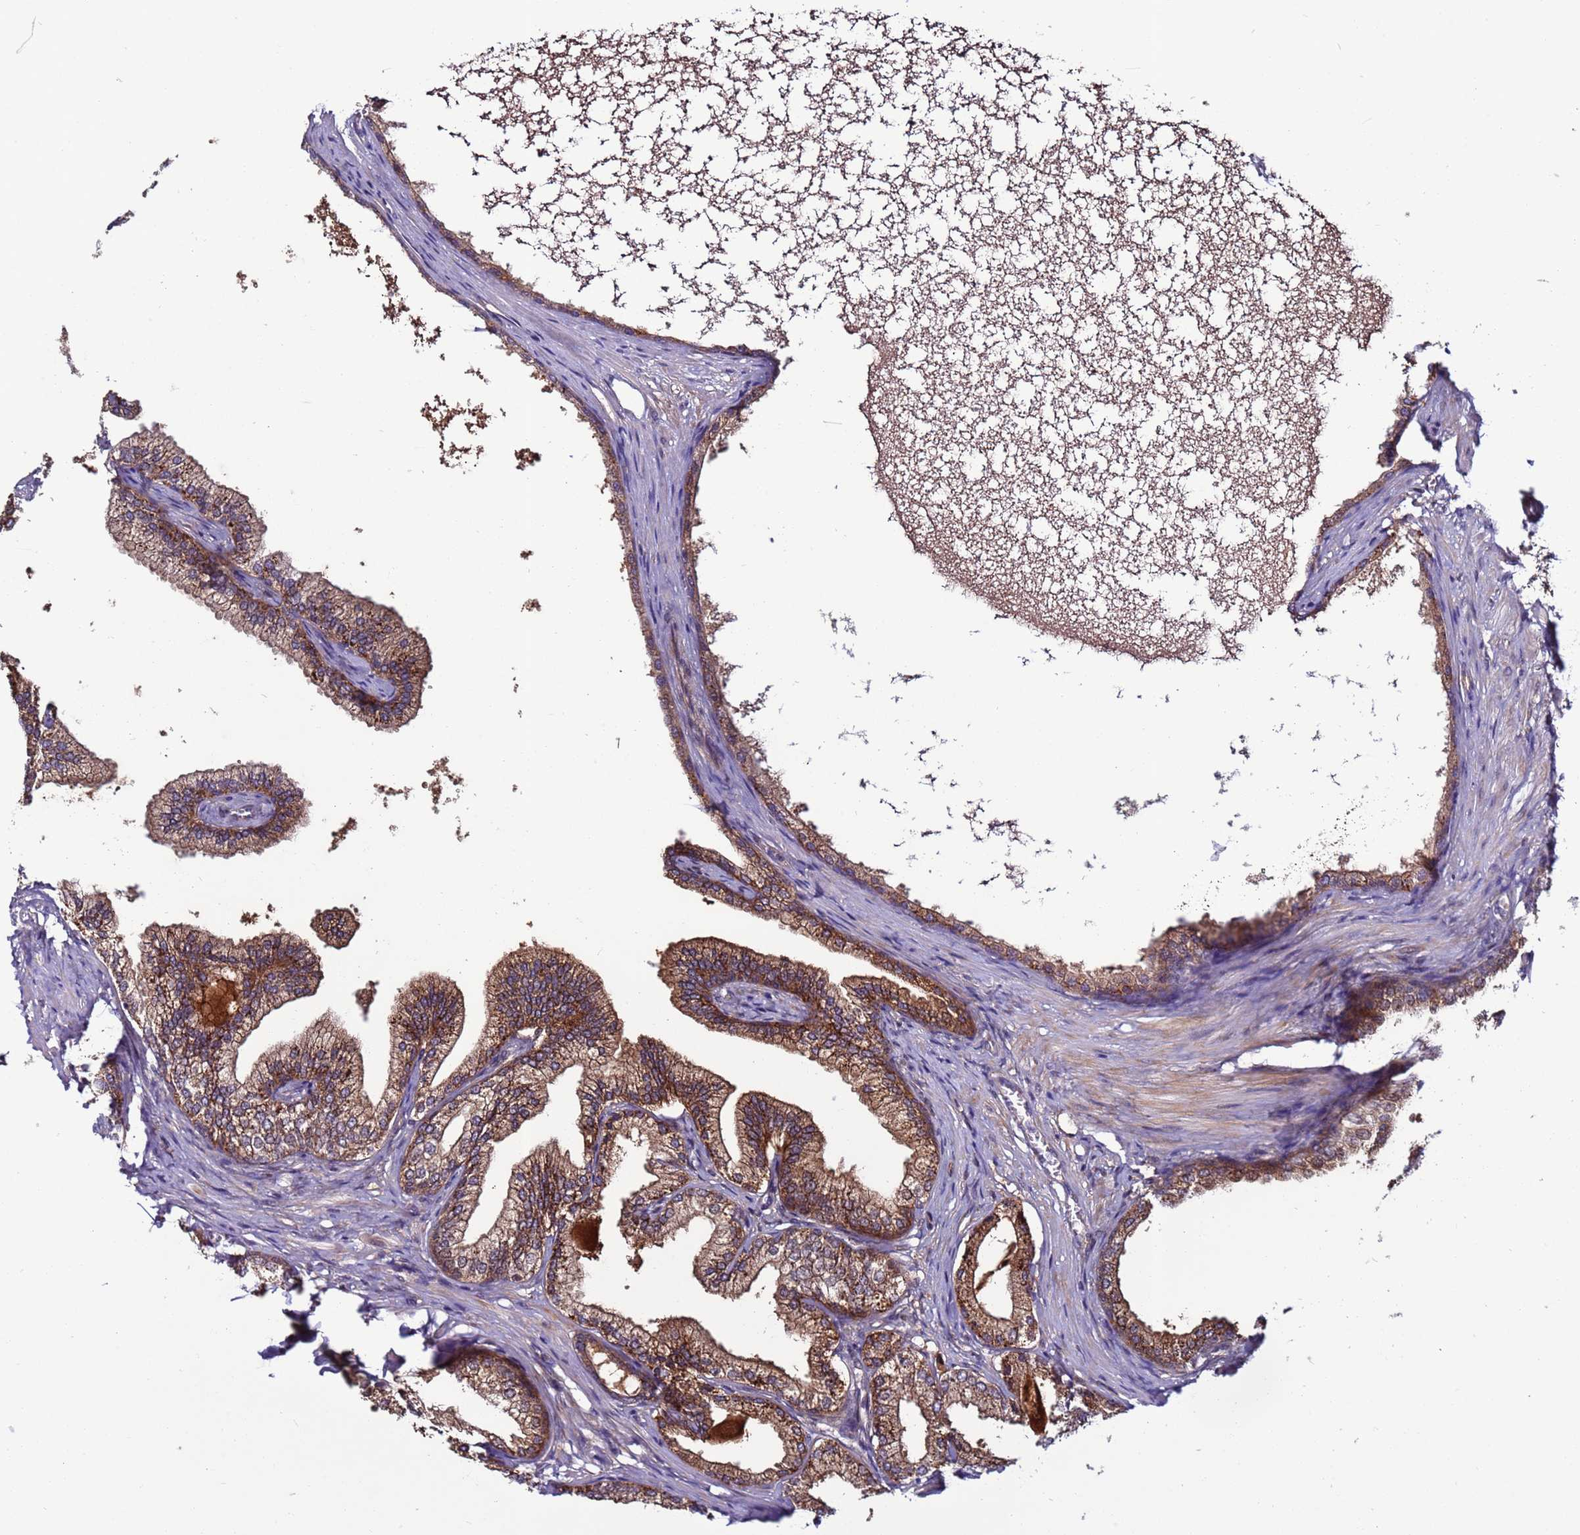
{"staining": {"intensity": "moderate", "quantity": ">75%", "location": "cytoplasmic/membranous"}, "tissue": "prostate", "cell_type": "Glandular cells", "image_type": "normal", "snomed": [{"axis": "morphology", "description": "Normal tissue, NOS"}, {"axis": "morphology", "description": "Urothelial carcinoma, Low grade"}, {"axis": "topography", "description": "Urinary bladder"}, {"axis": "topography", "description": "Prostate"}], "caption": "High-power microscopy captured an immunohistochemistry histopathology image of normal prostate, revealing moderate cytoplasmic/membranous positivity in approximately >75% of glandular cells.", "gene": "C8G", "patient": {"sex": "male", "age": 60}}